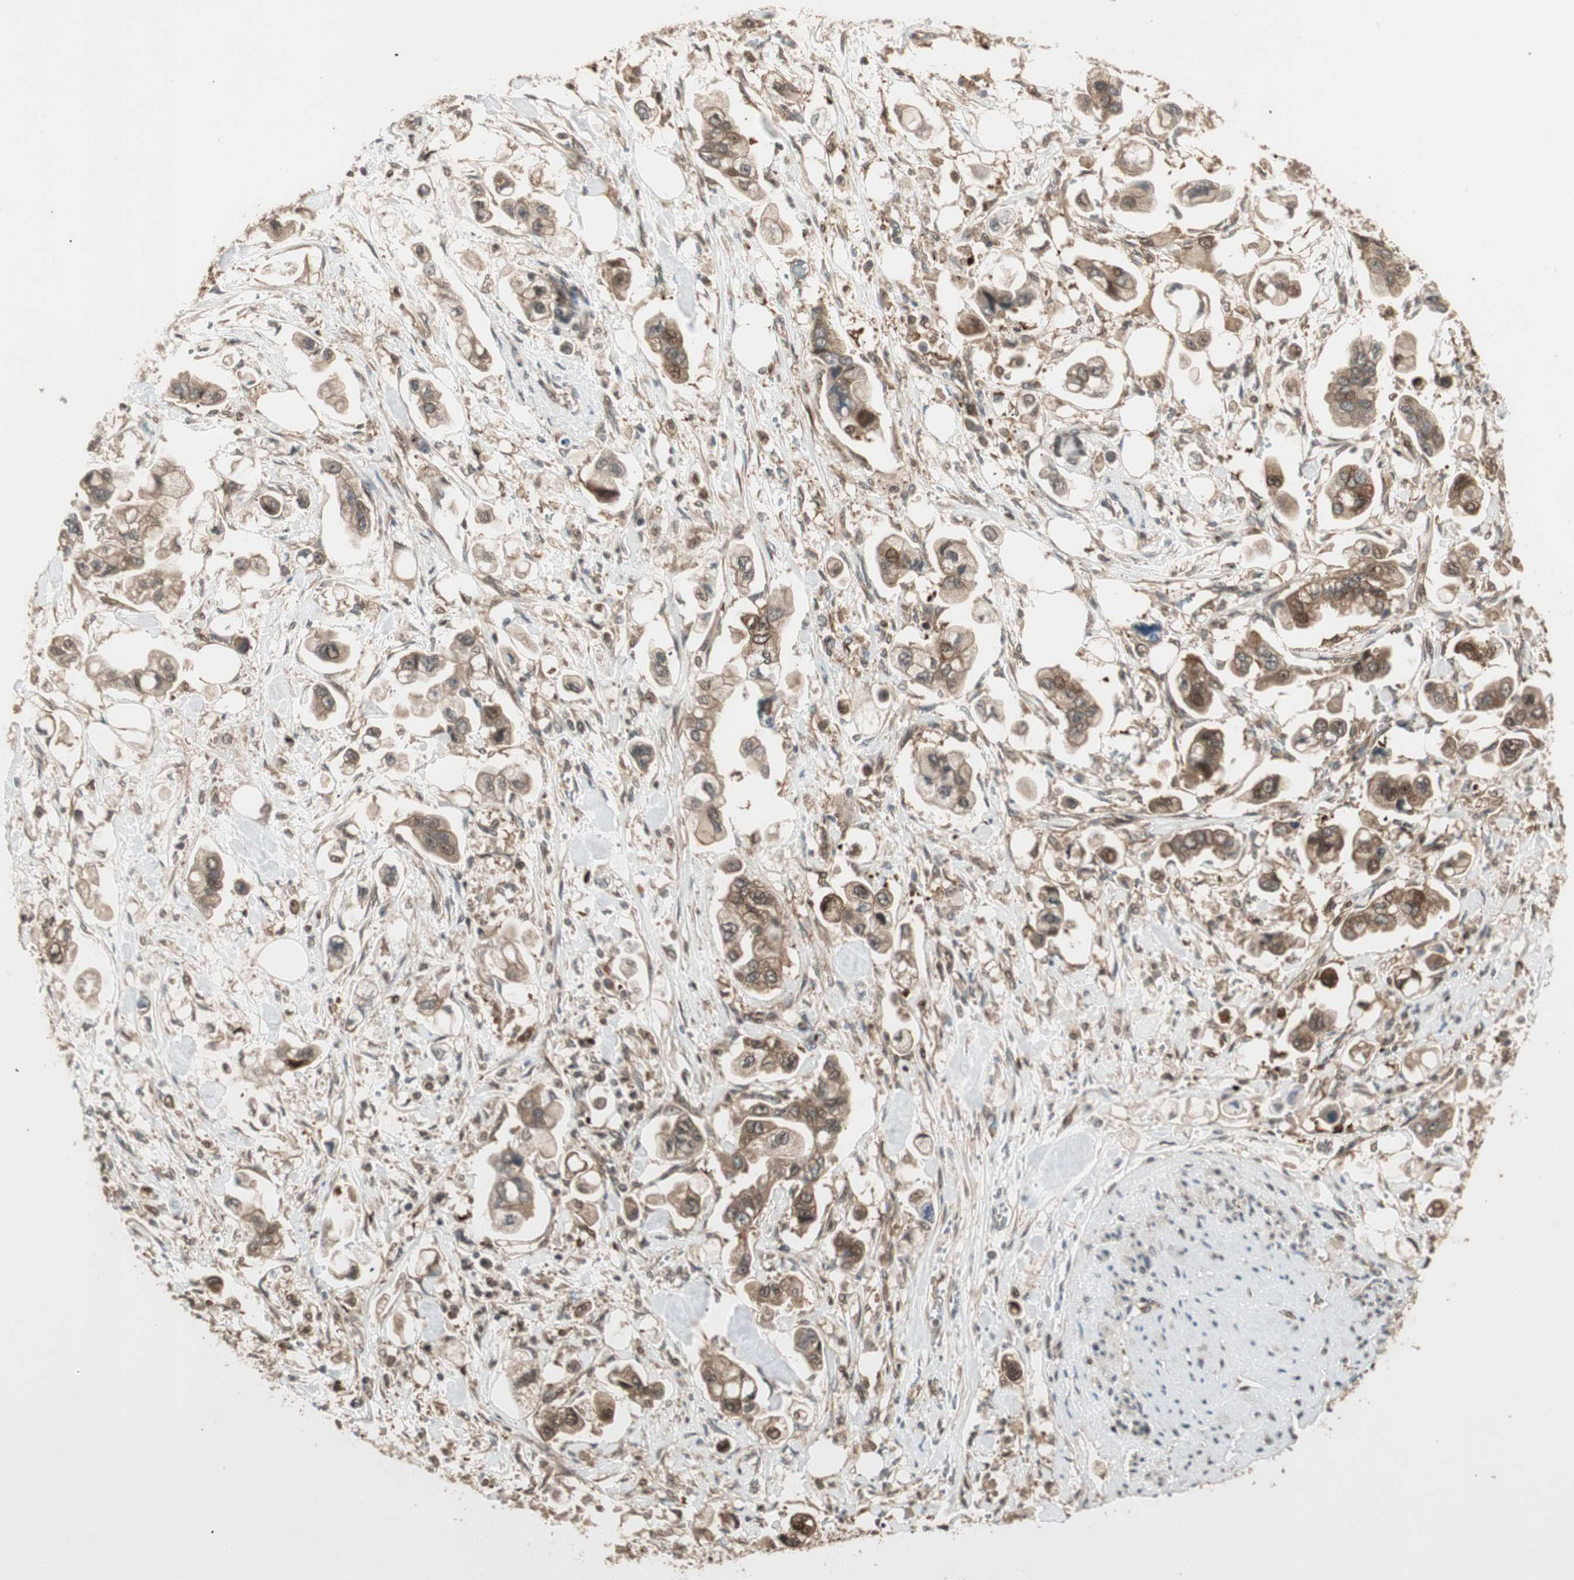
{"staining": {"intensity": "moderate", "quantity": ">75%", "location": "cytoplasmic/membranous"}, "tissue": "stomach cancer", "cell_type": "Tumor cells", "image_type": "cancer", "snomed": [{"axis": "morphology", "description": "Adenocarcinoma, NOS"}, {"axis": "topography", "description": "Stomach"}], "caption": "Immunohistochemical staining of adenocarcinoma (stomach) demonstrates medium levels of moderate cytoplasmic/membranous protein expression in approximately >75% of tumor cells. (Stains: DAB in brown, nuclei in blue, Microscopy: brightfield microscopy at high magnification).", "gene": "CNOT4", "patient": {"sex": "male", "age": 62}}